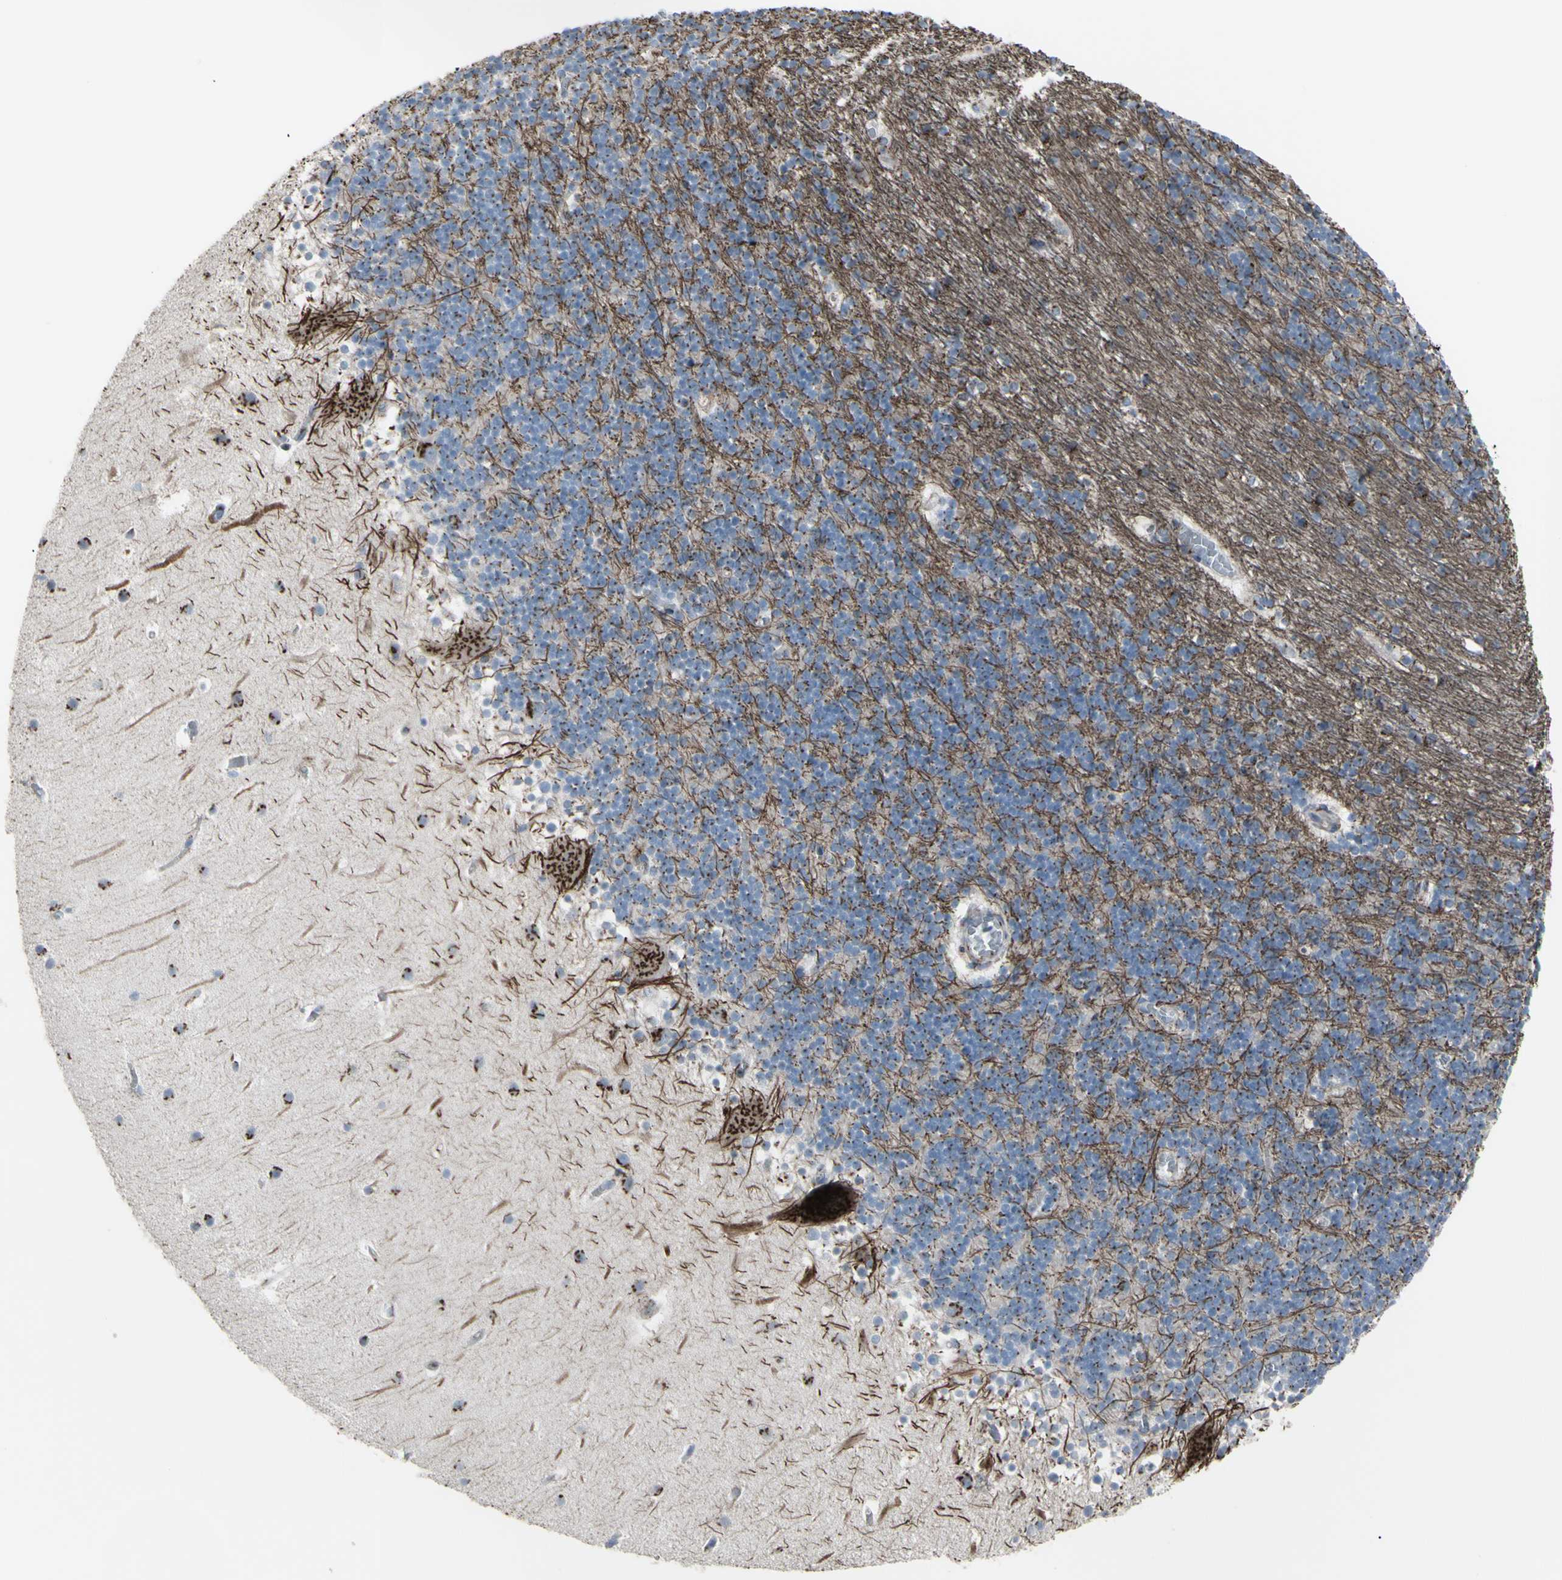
{"staining": {"intensity": "moderate", "quantity": ">75%", "location": "cytoplasmic/membranous"}, "tissue": "cerebellum", "cell_type": "Cells in granular layer", "image_type": "normal", "snomed": [{"axis": "morphology", "description": "Normal tissue, NOS"}, {"axis": "topography", "description": "Cerebellum"}], "caption": "Immunohistochemical staining of unremarkable human cerebellum displays moderate cytoplasmic/membranous protein staining in approximately >75% of cells in granular layer. (DAB IHC with brightfield microscopy, high magnification).", "gene": "GLG1", "patient": {"sex": "male", "age": 45}}